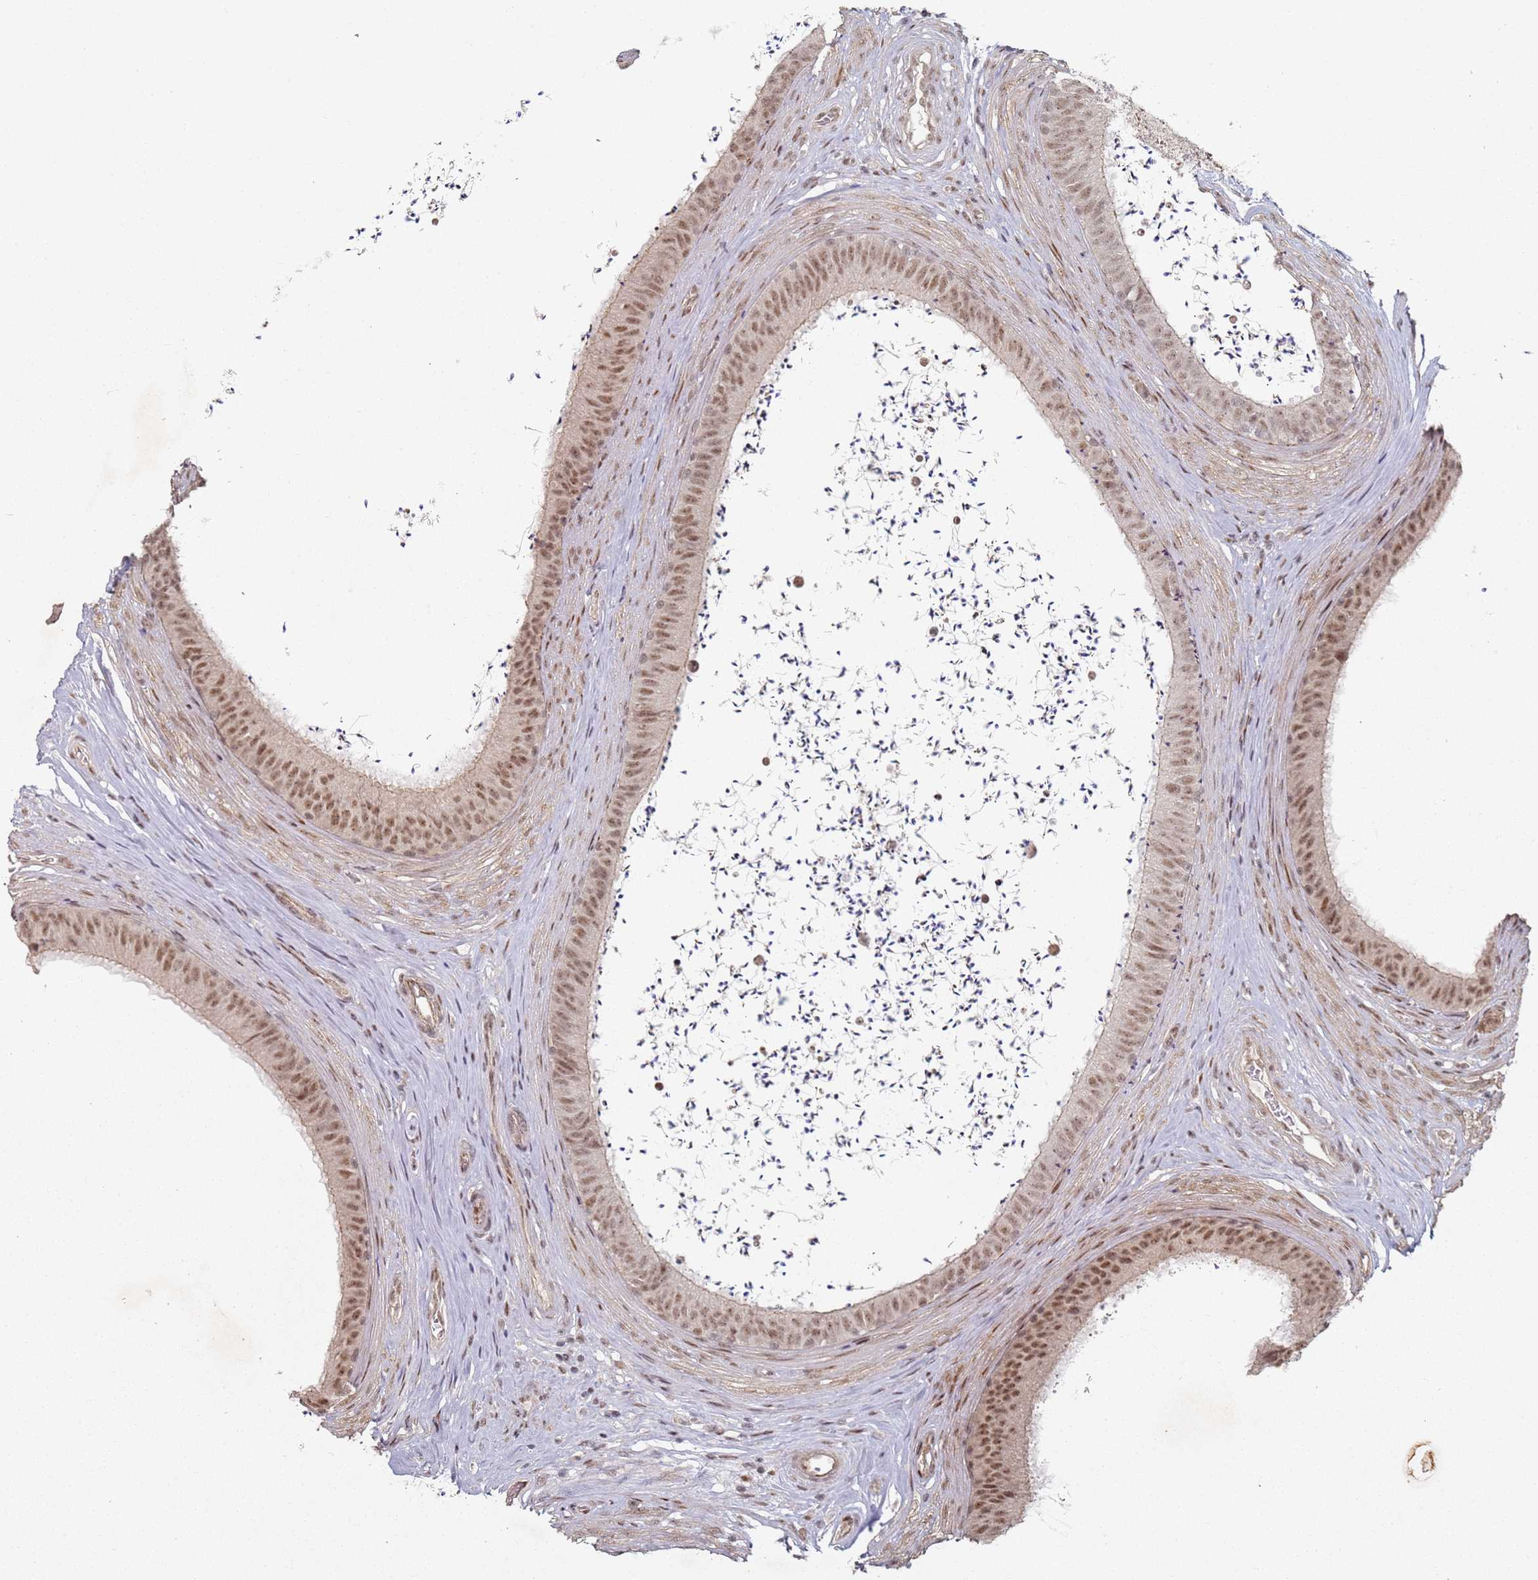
{"staining": {"intensity": "moderate", "quantity": ">75%", "location": "nuclear"}, "tissue": "epididymis", "cell_type": "Glandular cells", "image_type": "normal", "snomed": [{"axis": "morphology", "description": "Normal tissue, NOS"}, {"axis": "topography", "description": "Testis"}, {"axis": "topography", "description": "Epididymis"}], "caption": "An image of epididymis stained for a protein shows moderate nuclear brown staining in glandular cells. The staining was performed using DAB to visualize the protein expression in brown, while the nuclei were stained in blue with hematoxylin (Magnification: 20x).", "gene": "ATF6B", "patient": {"sex": "male", "age": 41}}